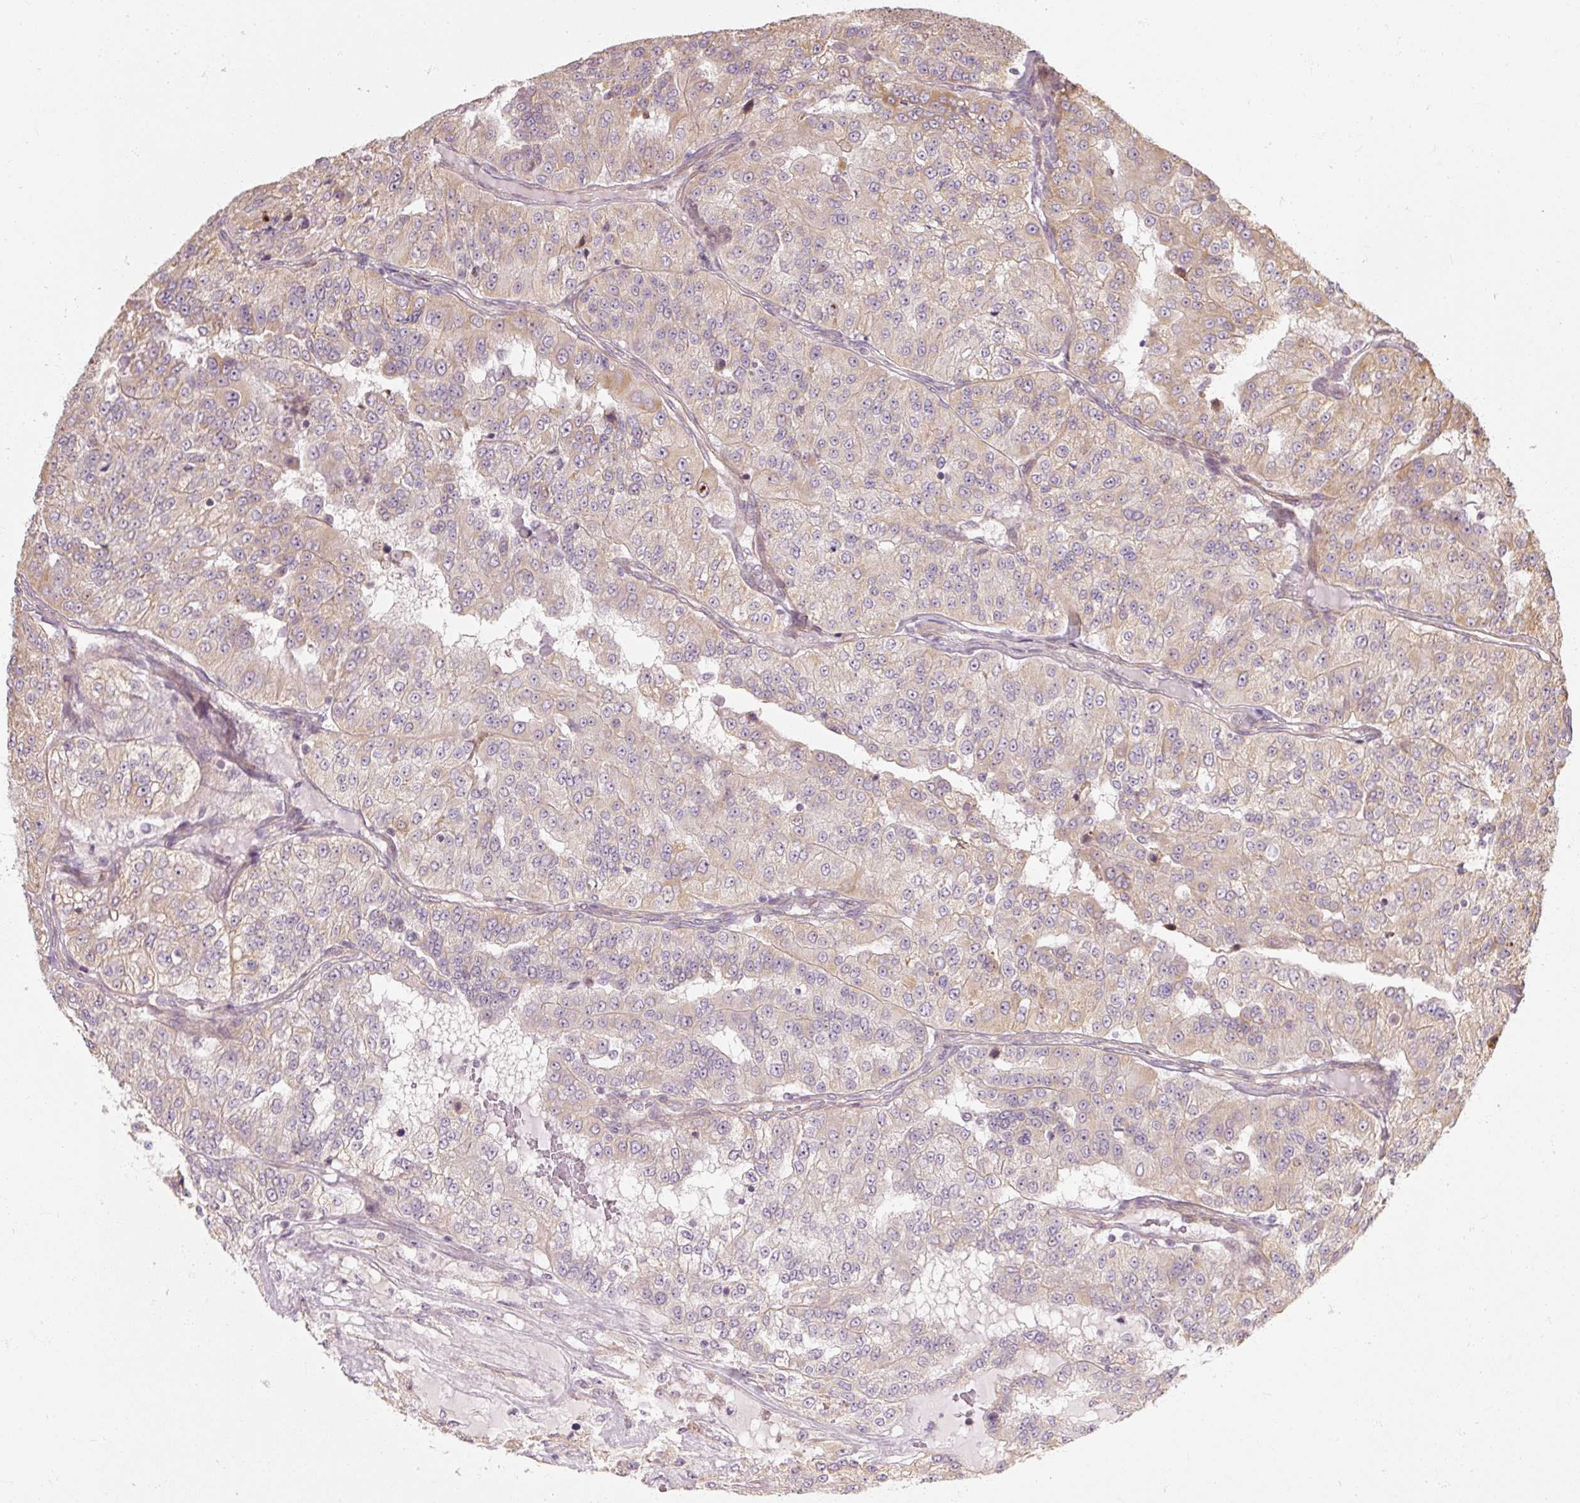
{"staining": {"intensity": "weak", "quantity": "25%-75%", "location": "cytoplasmic/membranous"}, "tissue": "renal cancer", "cell_type": "Tumor cells", "image_type": "cancer", "snomed": [{"axis": "morphology", "description": "Adenocarcinoma, NOS"}, {"axis": "topography", "description": "Kidney"}], "caption": "A high-resolution image shows immunohistochemistry (IHC) staining of renal cancer (adenocarcinoma), which exhibits weak cytoplasmic/membranous staining in about 25%-75% of tumor cells.", "gene": "RB1CC1", "patient": {"sex": "female", "age": 63}}